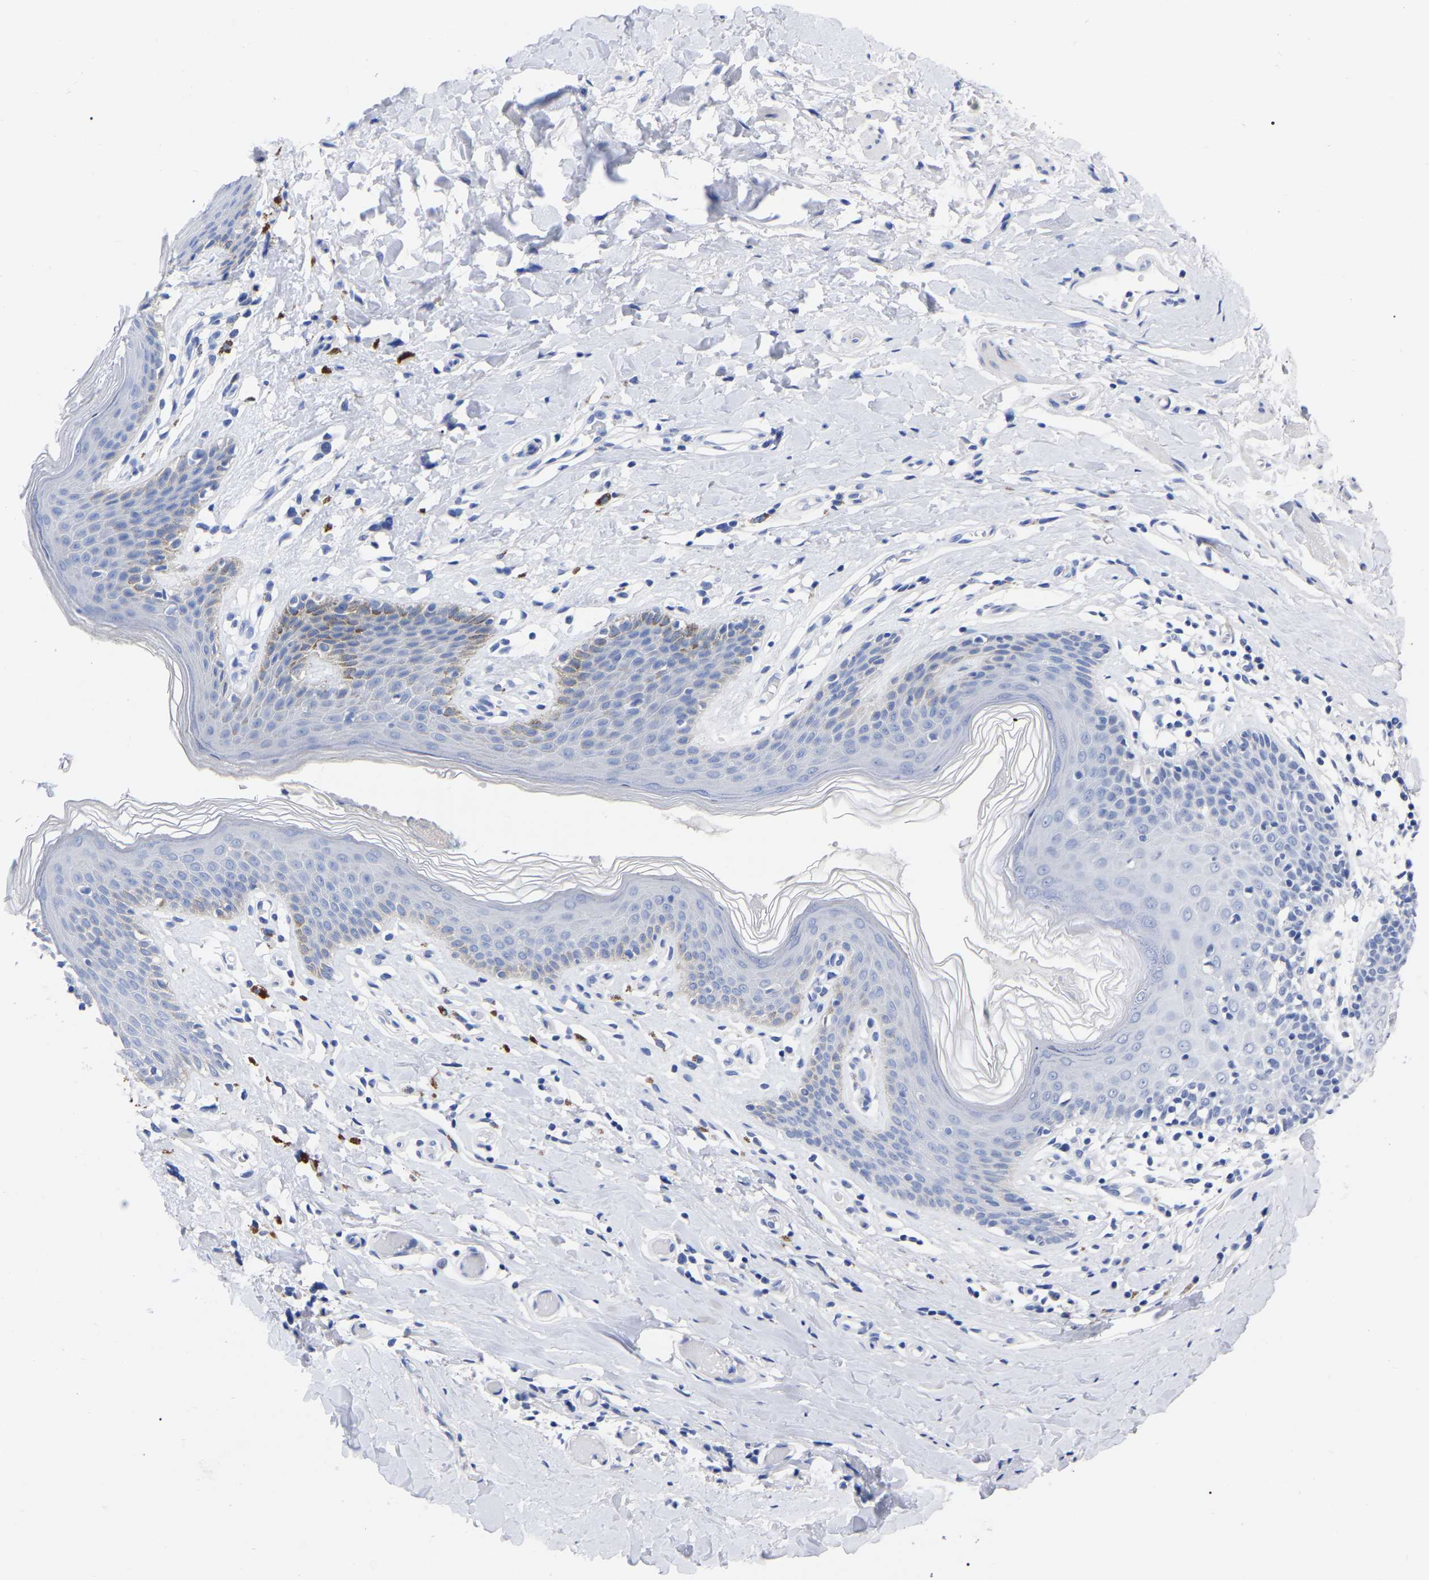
{"staining": {"intensity": "negative", "quantity": "none", "location": "none"}, "tissue": "skin", "cell_type": "Epidermal cells", "image_type": "normal", "snomed": [{"axis": "morphology", "description": "Normal tissue, NOS"}, {"axis": "topography", "description": "Vulva"}], "caption": "Immunohistochemistry (IHC) image of unremarkable human skin stained for a protein (brown), which displays no expression in epidermal cells.", "gene": "ANXA13", "patient": {"sex": "female", "age": 66}}